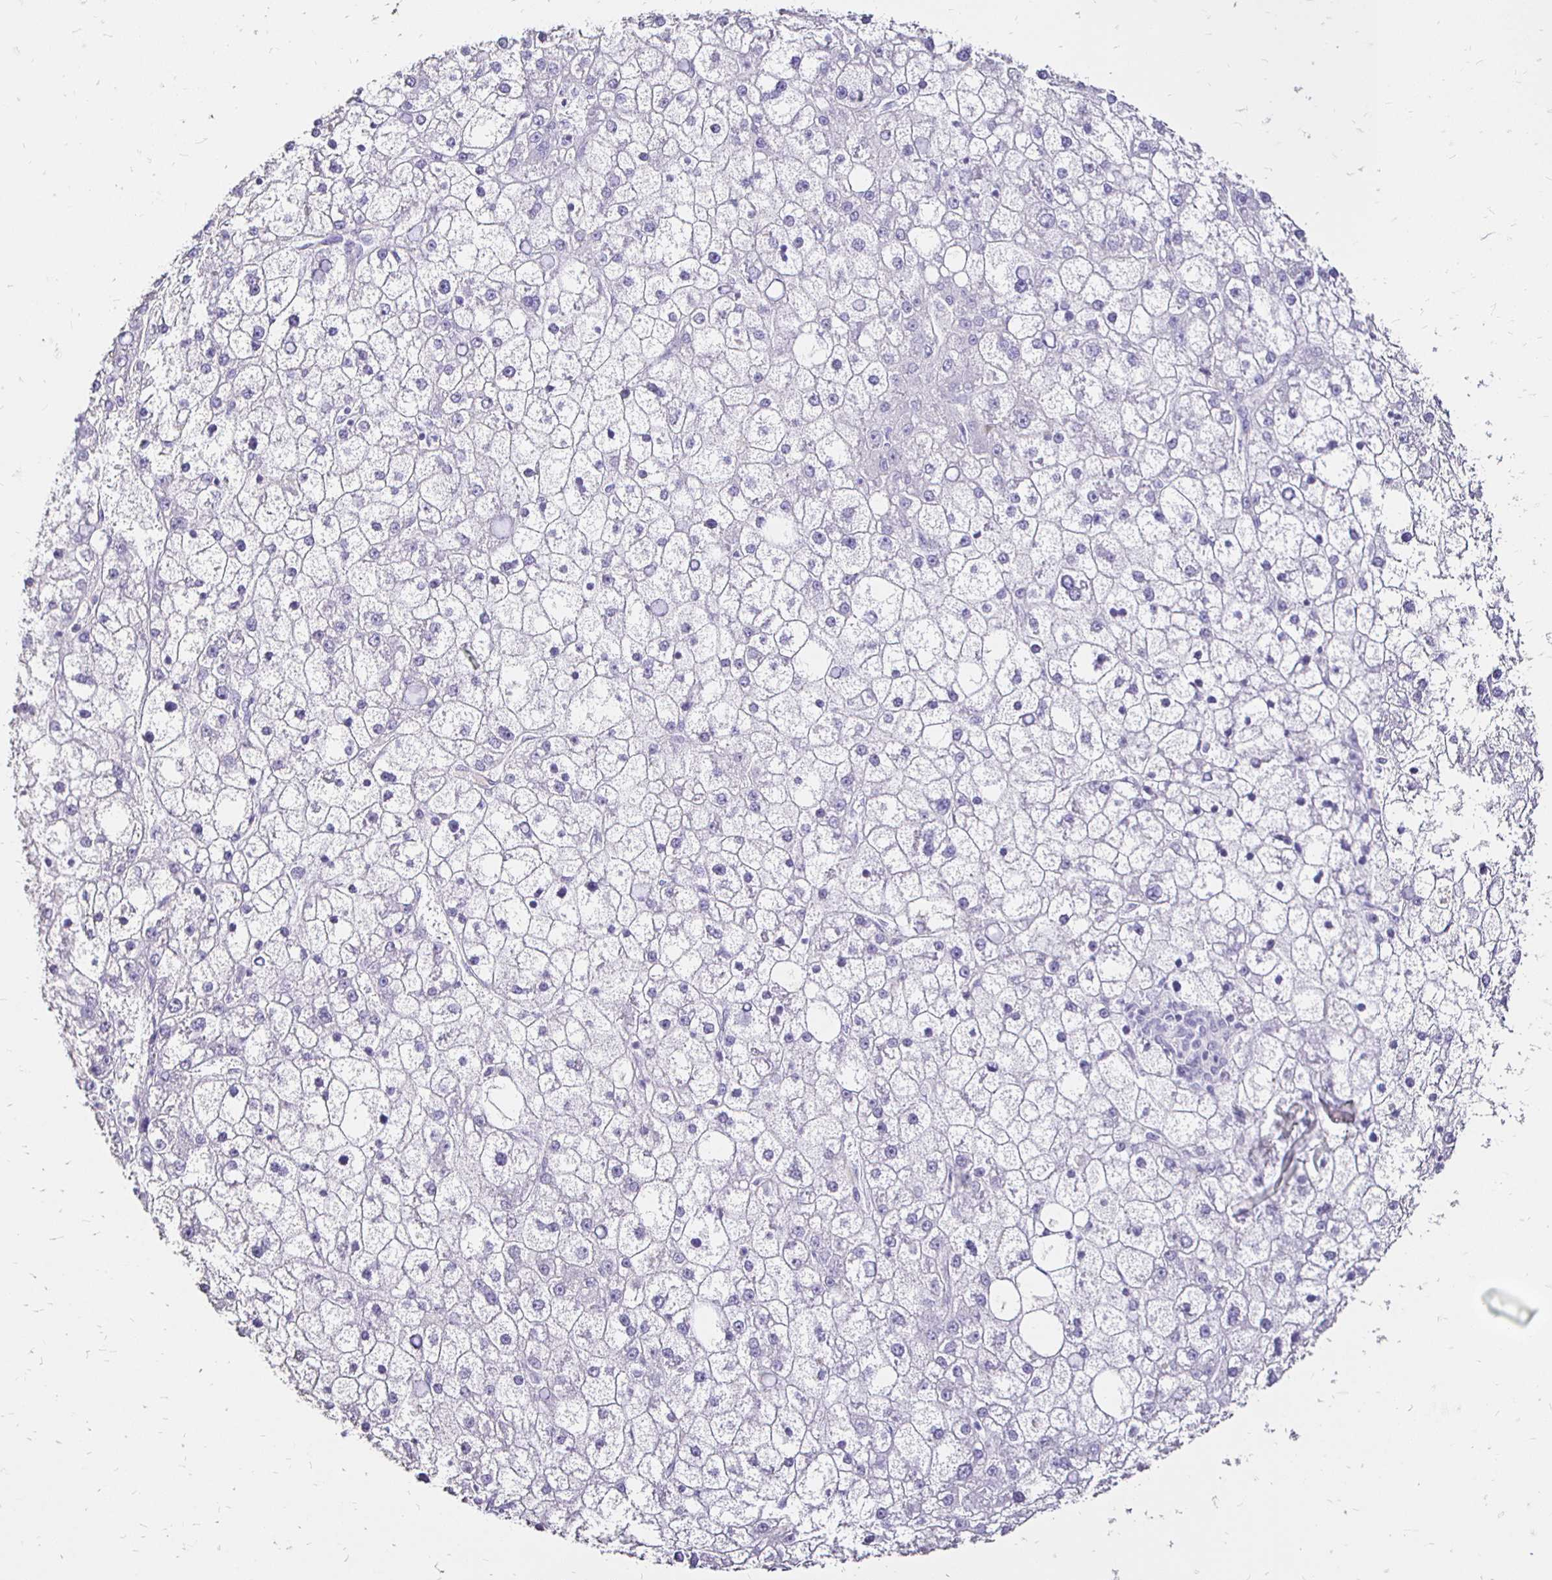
{"staining": {"intensity": "negative", "quantity": "none", "location": "none"}, "tissue": "liver cancer", "cell_type": "Tumor cells", "image_type": "cancer", "snomed": [{"axis": "morphology", "description": "Carcinoma, Hepatocellular, NOS"}, {"axis": "topography", "description": "Liver"}], "caption": "Hepatocellular carcinoma (liver) was stained to show a protein in brown. There is no significant positivity in tumor cells.", "gene": "IRGC", "patient": {"sex": "male", "age": 67}}